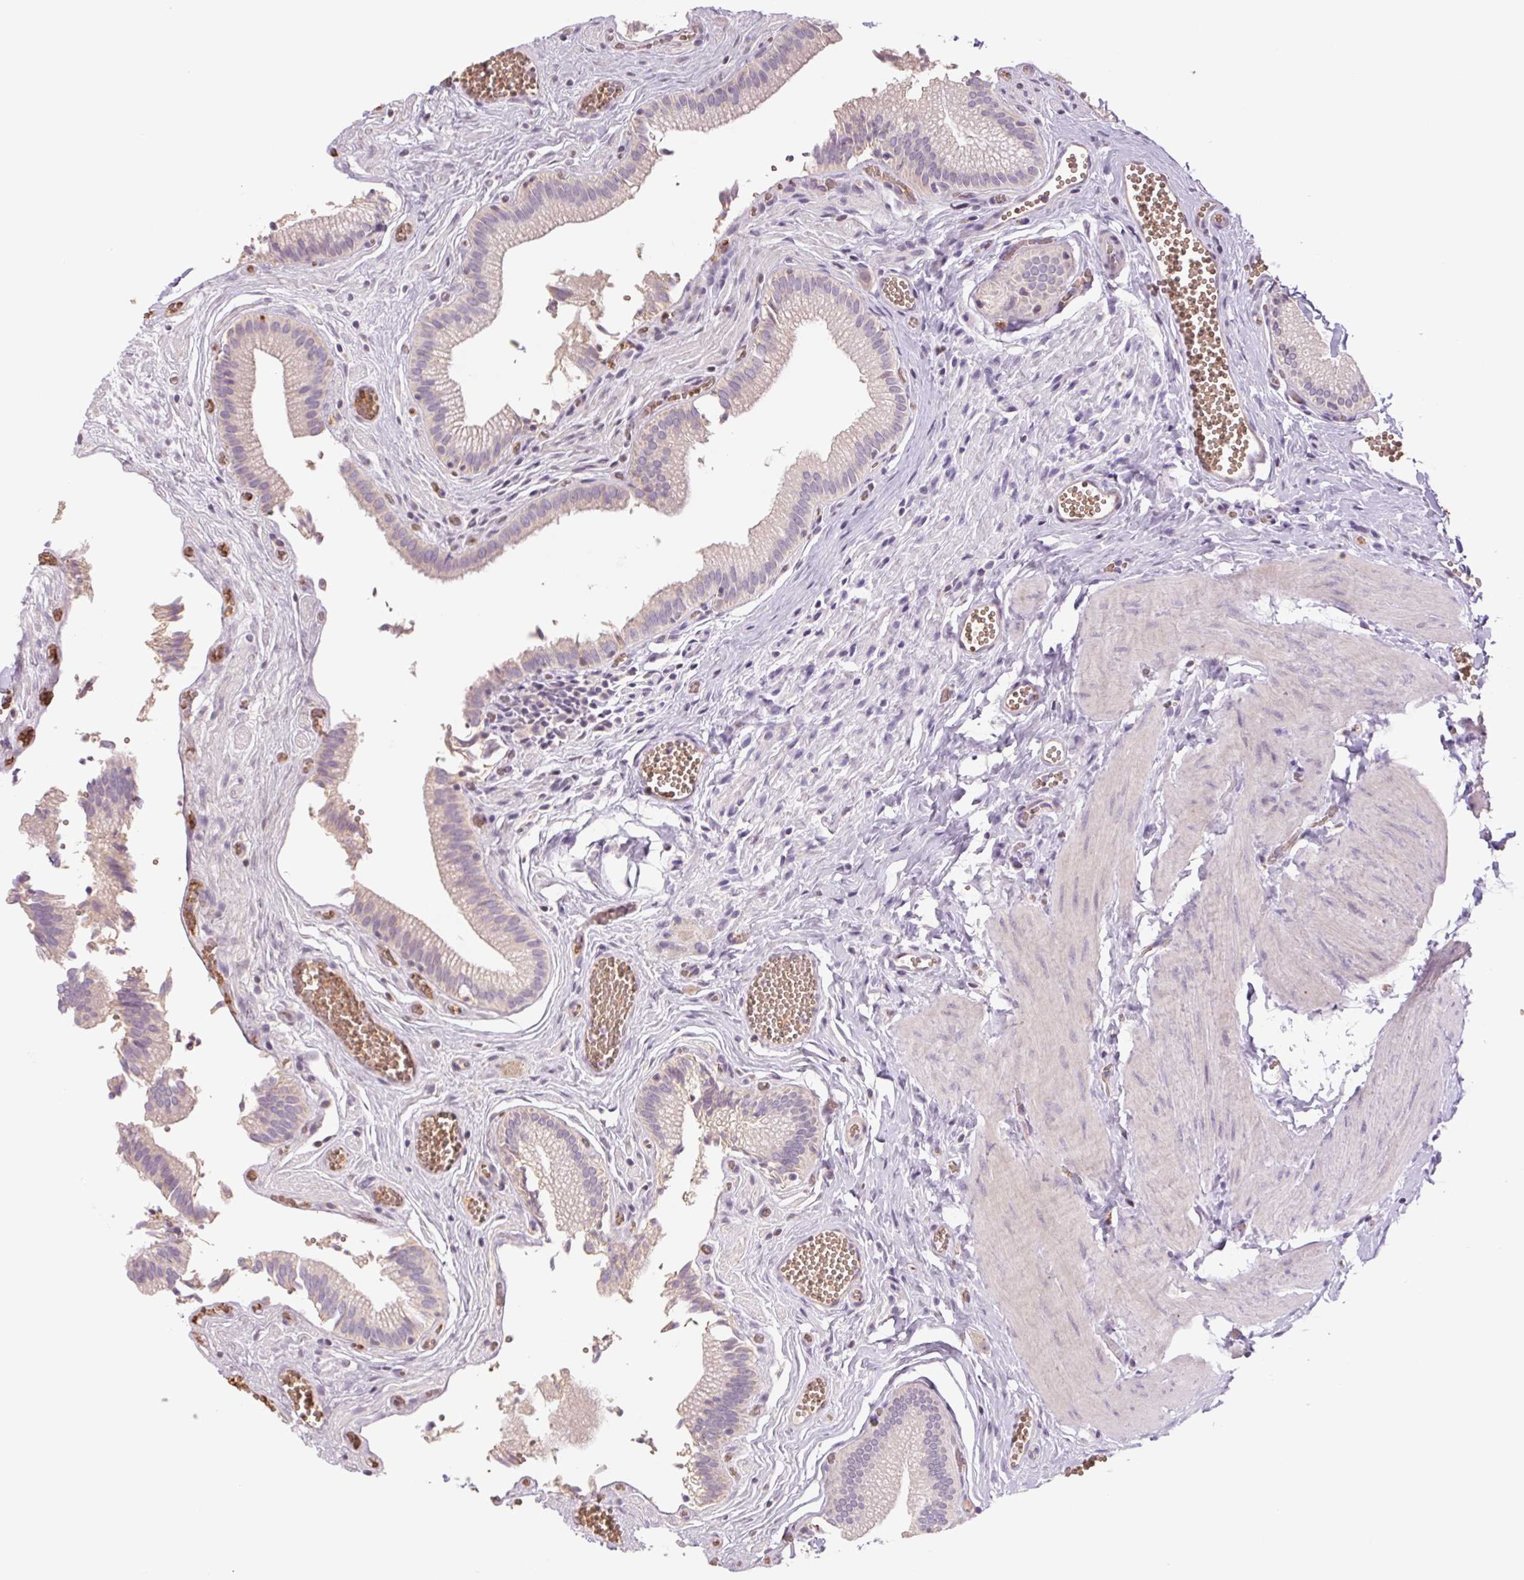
{"staining": {"intensity": "weak", "quantity": "25%-75%", "location": "cytoplasmic/membranous"}, "tissue": "gallbladder", "cell_type": "Glandular cells", "image_type": "normal", "snomed": [{"axis": "morphology", "description": "Normal tissue, NOS"}, {"axis": "topography", "description": "Gallbladder"}, {"axis": "topography", "description": "Peripheral nerve tissue"}], "caption": "Gallbladder stained for a protein exhibits weak cytoplasmic/membranous positivity in glandular cells. (IHC, brightfield microscopy, high magnification).", "gene": "IGFL3", "patient": {"sex": "male", "age": 17}}